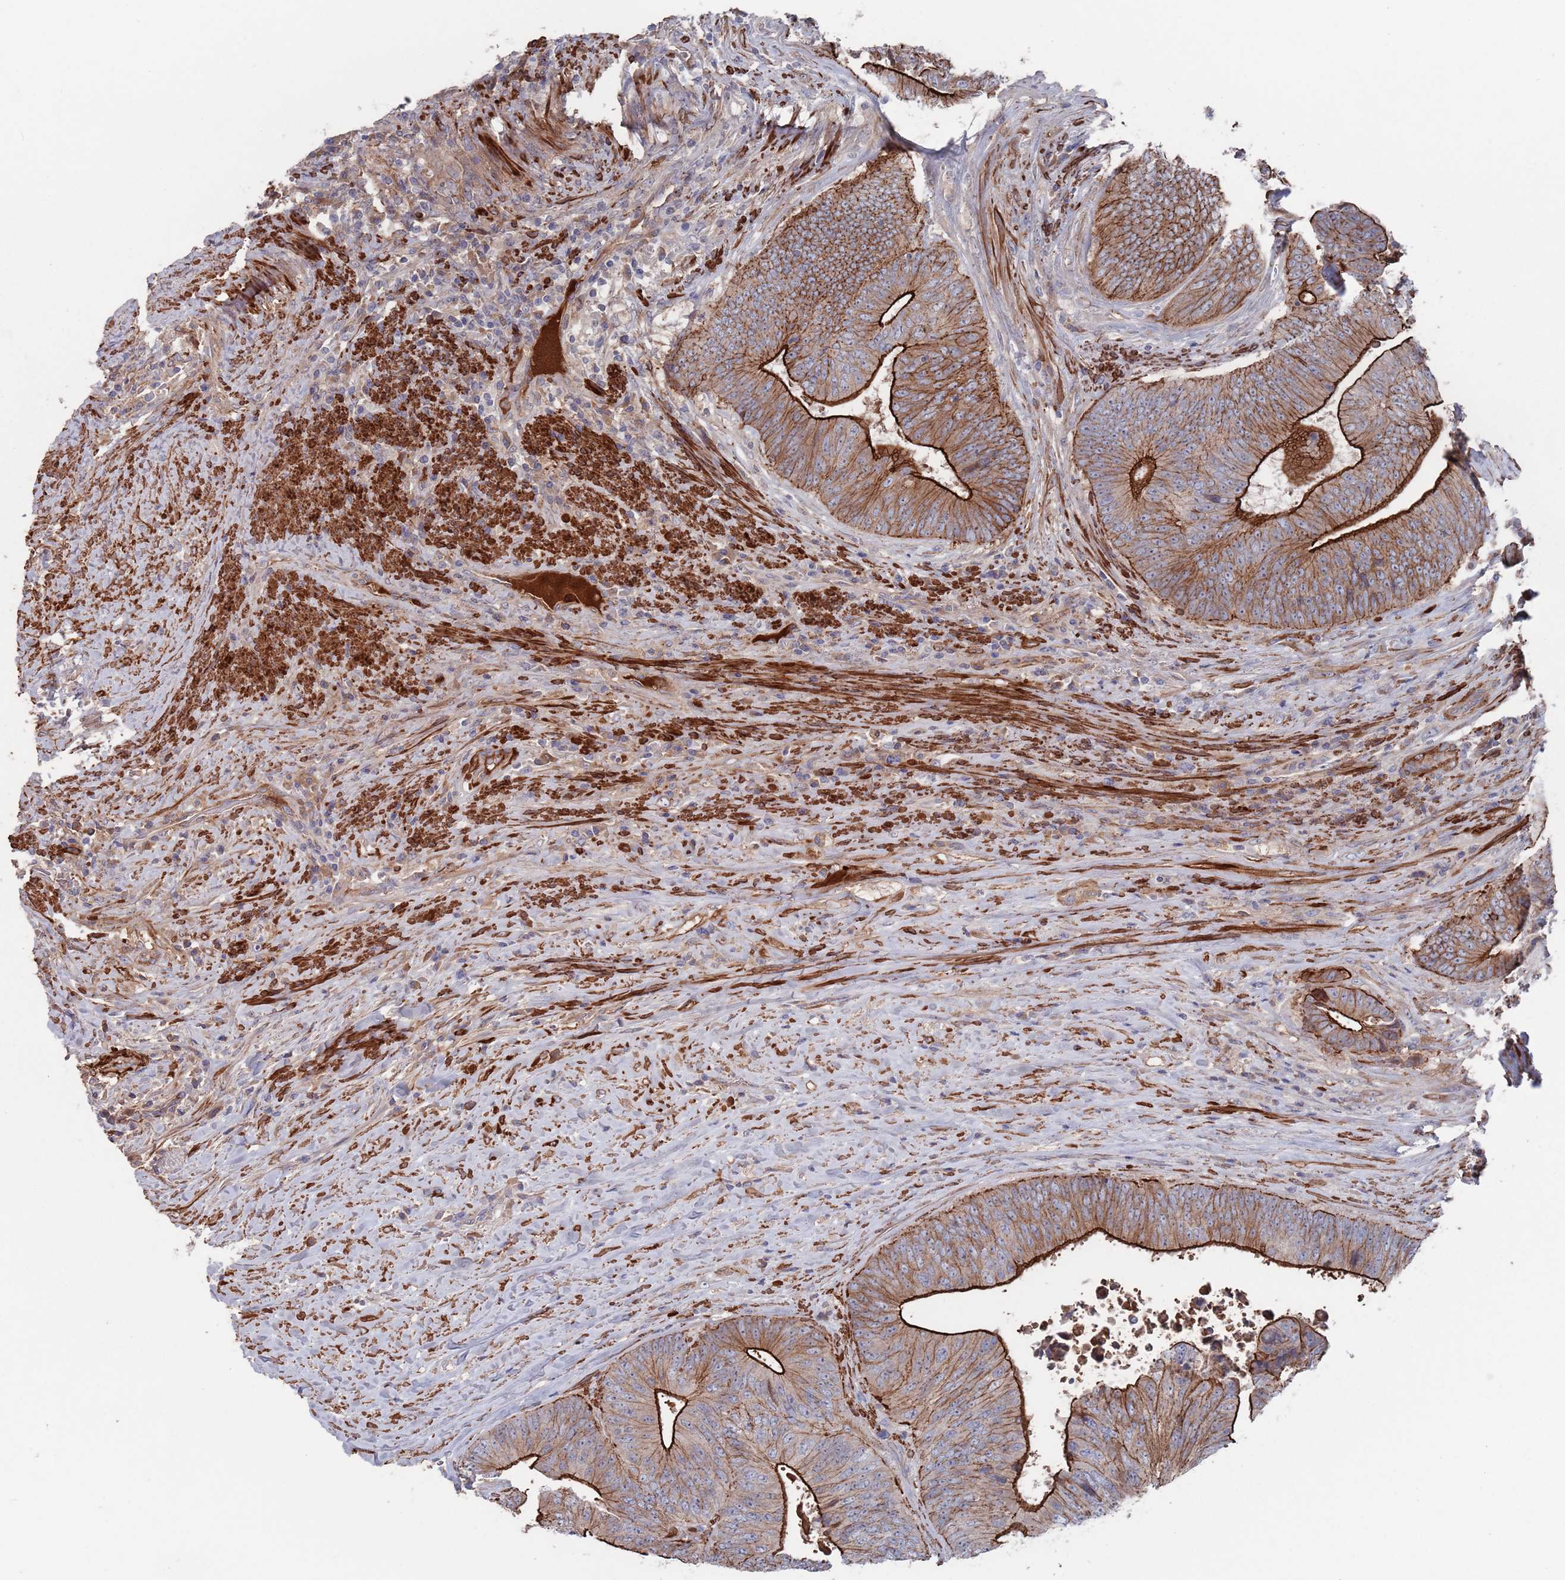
{"staining": {"intensity": "strong", "quantity": ">75%", "location": "cytoplasmic/membranous"}, "tissue": "colorectal cancer", "cell_type": "Tumor cells", "image_type": "cancer", "snomed": [{"axis": "morphology", "description": "Adenocarcinoma, NOS"}, {"axis": "topography", "description": "Rectum"}], "caption": "The micrograph exhibits immunohistochemical staining of colorectal adenocarcinoma. There is strong cytoplasmic/membranous expression is seen in about >75% of tumor cells.", "gene": "PLEKHA4", "patient": {"sex": "male", "age": 72}}